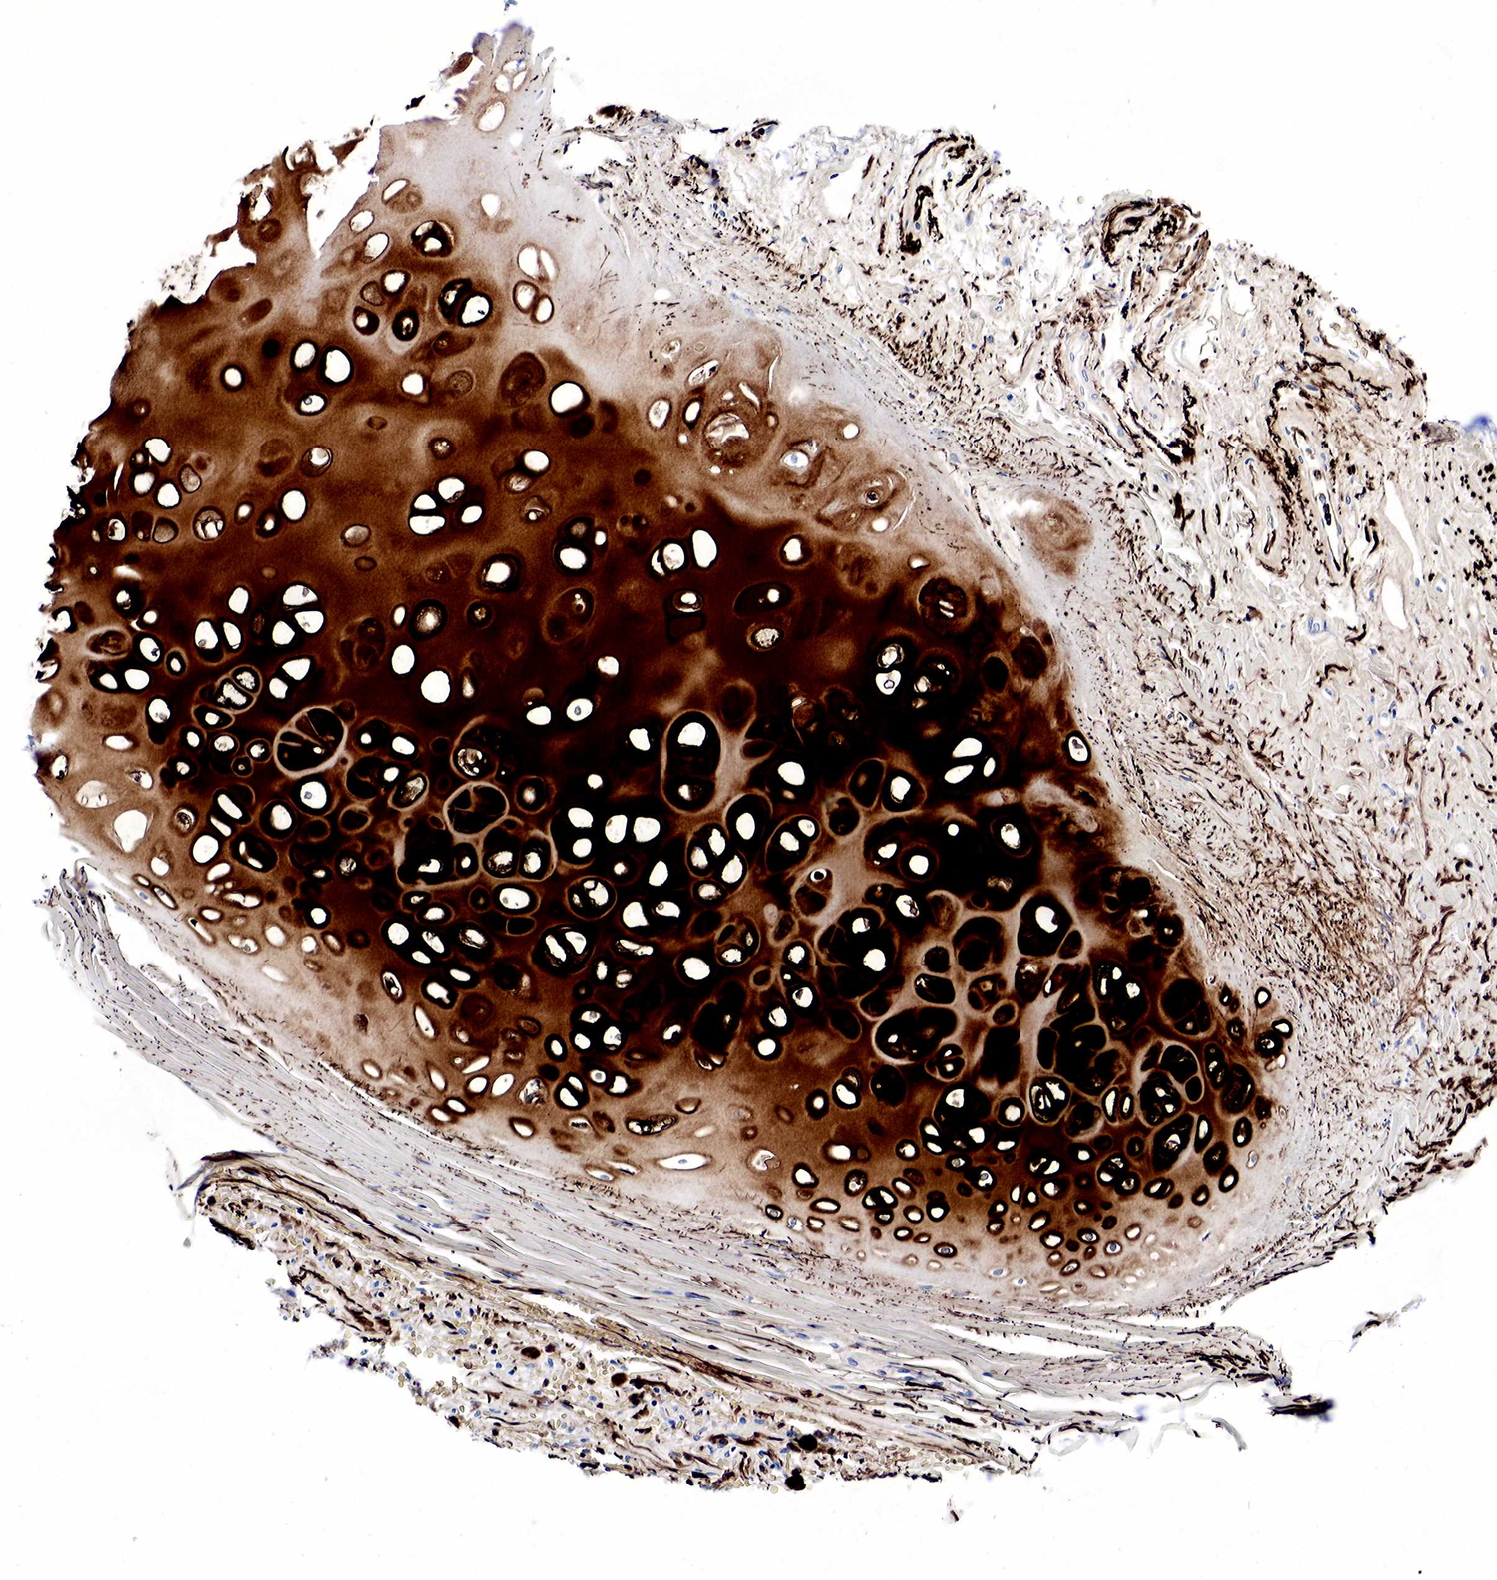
{"staining": {"intensity": "strong", "quantity": ">75%", "location": "cytoplasmic/membranous"}, "tissue": "bronchus", "cell_type": "Respiratory epithelial cells", "image_type": "normal", "snomed": [{"axis": "morphology", "description": "Normal tissue, NOS"}, {"axis": "topography", "description": "Cartilage tissue"}, {"axis": "topography", "description": "Lung"}], "caption": "Immunohistochemical staining of benign human bronchus exhibits high levels of strong cytoplasmic/membranous staining in about >75% of respiratory epithelial cells. (DAB IHC with brightfield microscopy, high magnification).", "gene": "LYZ", "patient": {"sex": "male", "age": 65}}